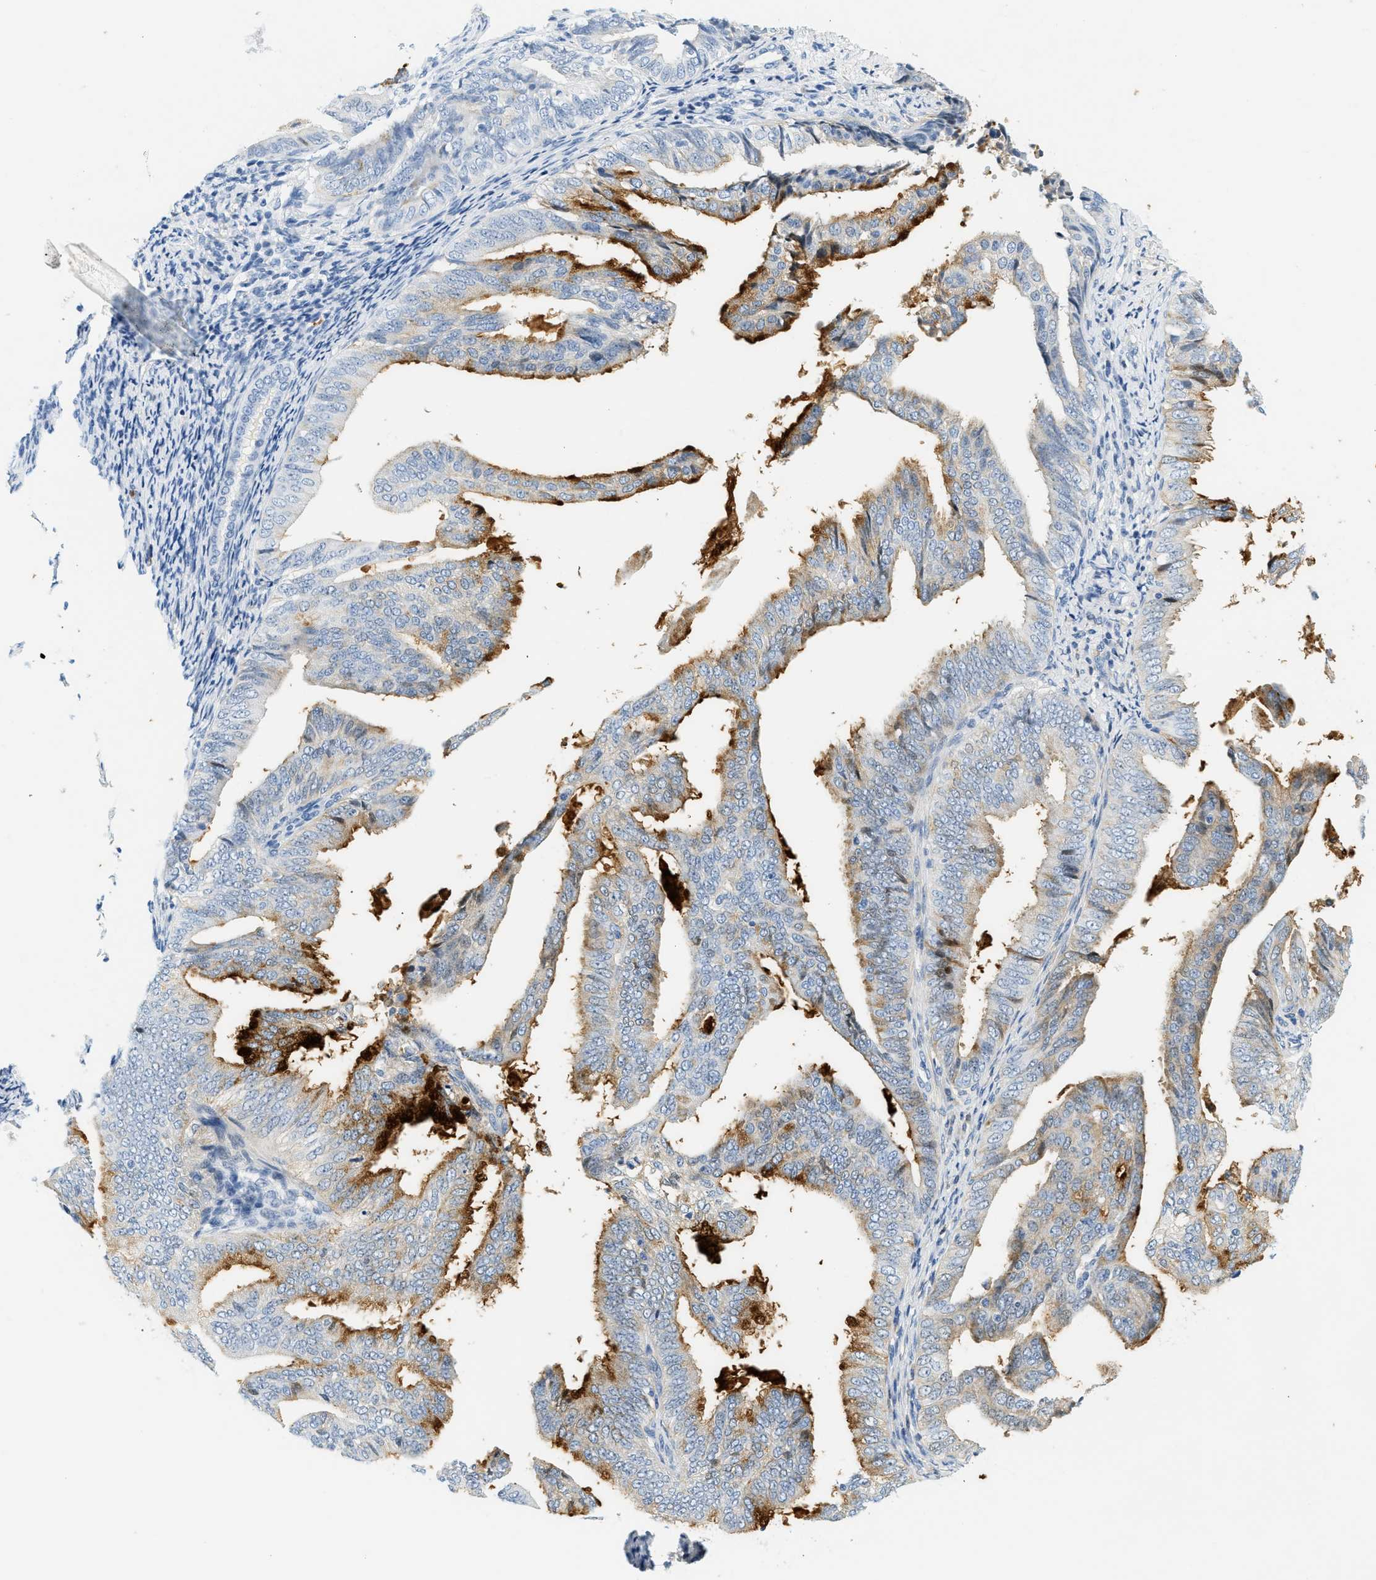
{"staining": {"intensity": "strong", "quantity": "<25%", "location": "cytoplasmic/membranous"}, "tissue": "endometrial cancer", "cell_type": "Tumor cells", "image_type": "cancer", "snomed": [{"axis": "morphology", "description": "Adenocarcinoma, NOS"}, {"axis": "topography", "description": "Endometrium"}], "caption": "Protein expression analysis of endometrial cancer (adenocarcinoma) exhibits strong cytoplasmic/membranous staining in approximately <25% of tumor cells.", "gene": "LCN2", "patient": {"sex": "female", "age": 58}}